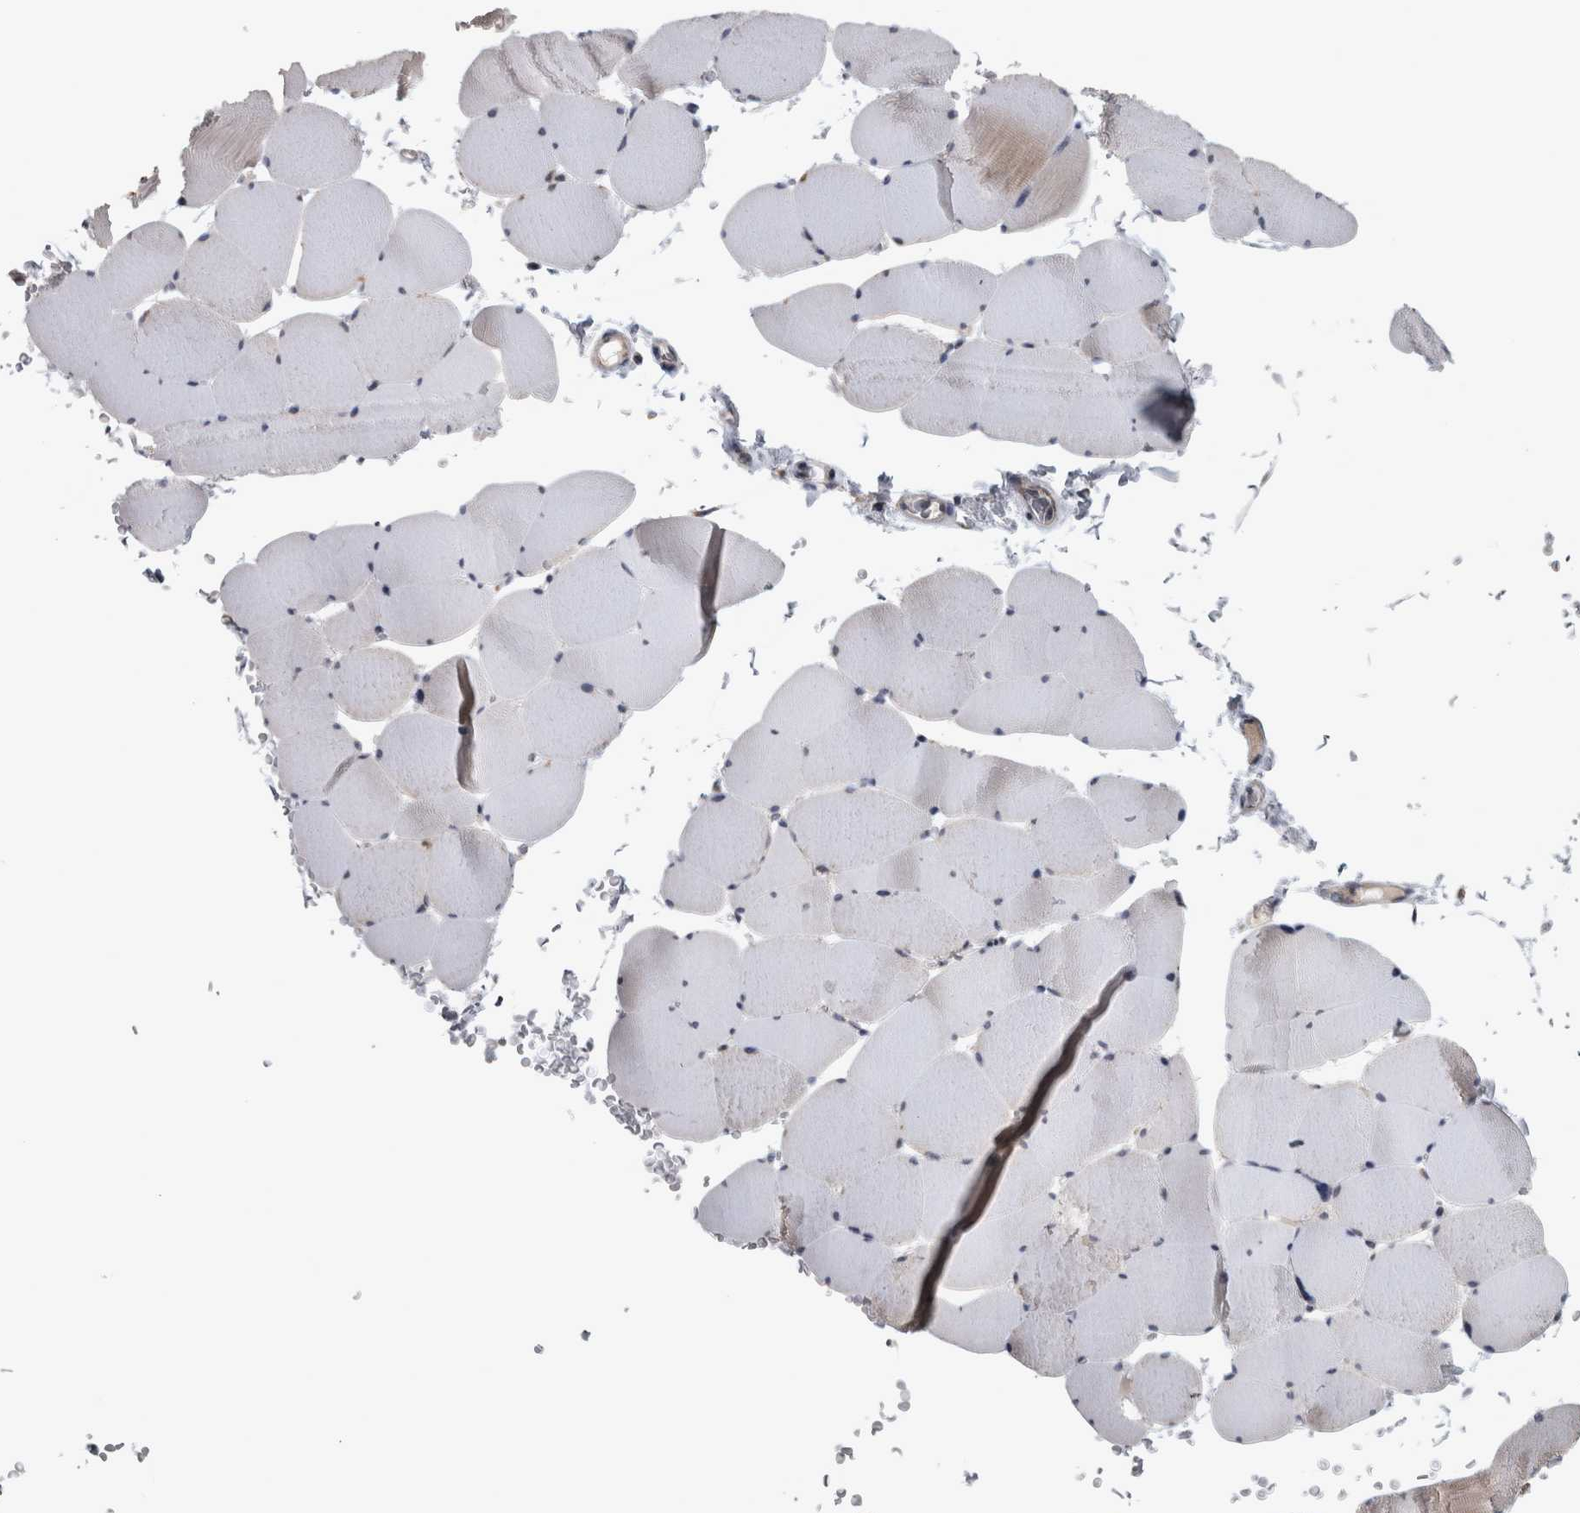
{"staining": {"intensity": "moderate", "quantity": "<25%", "location": "cytoplasmic/membranous"}, "tissue": "skeletal muscle", "cell_type": "Myocytes", "image_type": "normal", "snomed": [{"axis": "morphology", "description": "Normal tissue, NOS"}, {"axis": "topography", "description": "Skeletal muscle"}], "caption": "Skeletal muscle stained with a brown dye reveals moderate cytoplasmic/membranous positive expression in approximately <25% of myocytes.", "gene": "DBT", "patient": {"sex": "male", "age": 62}}